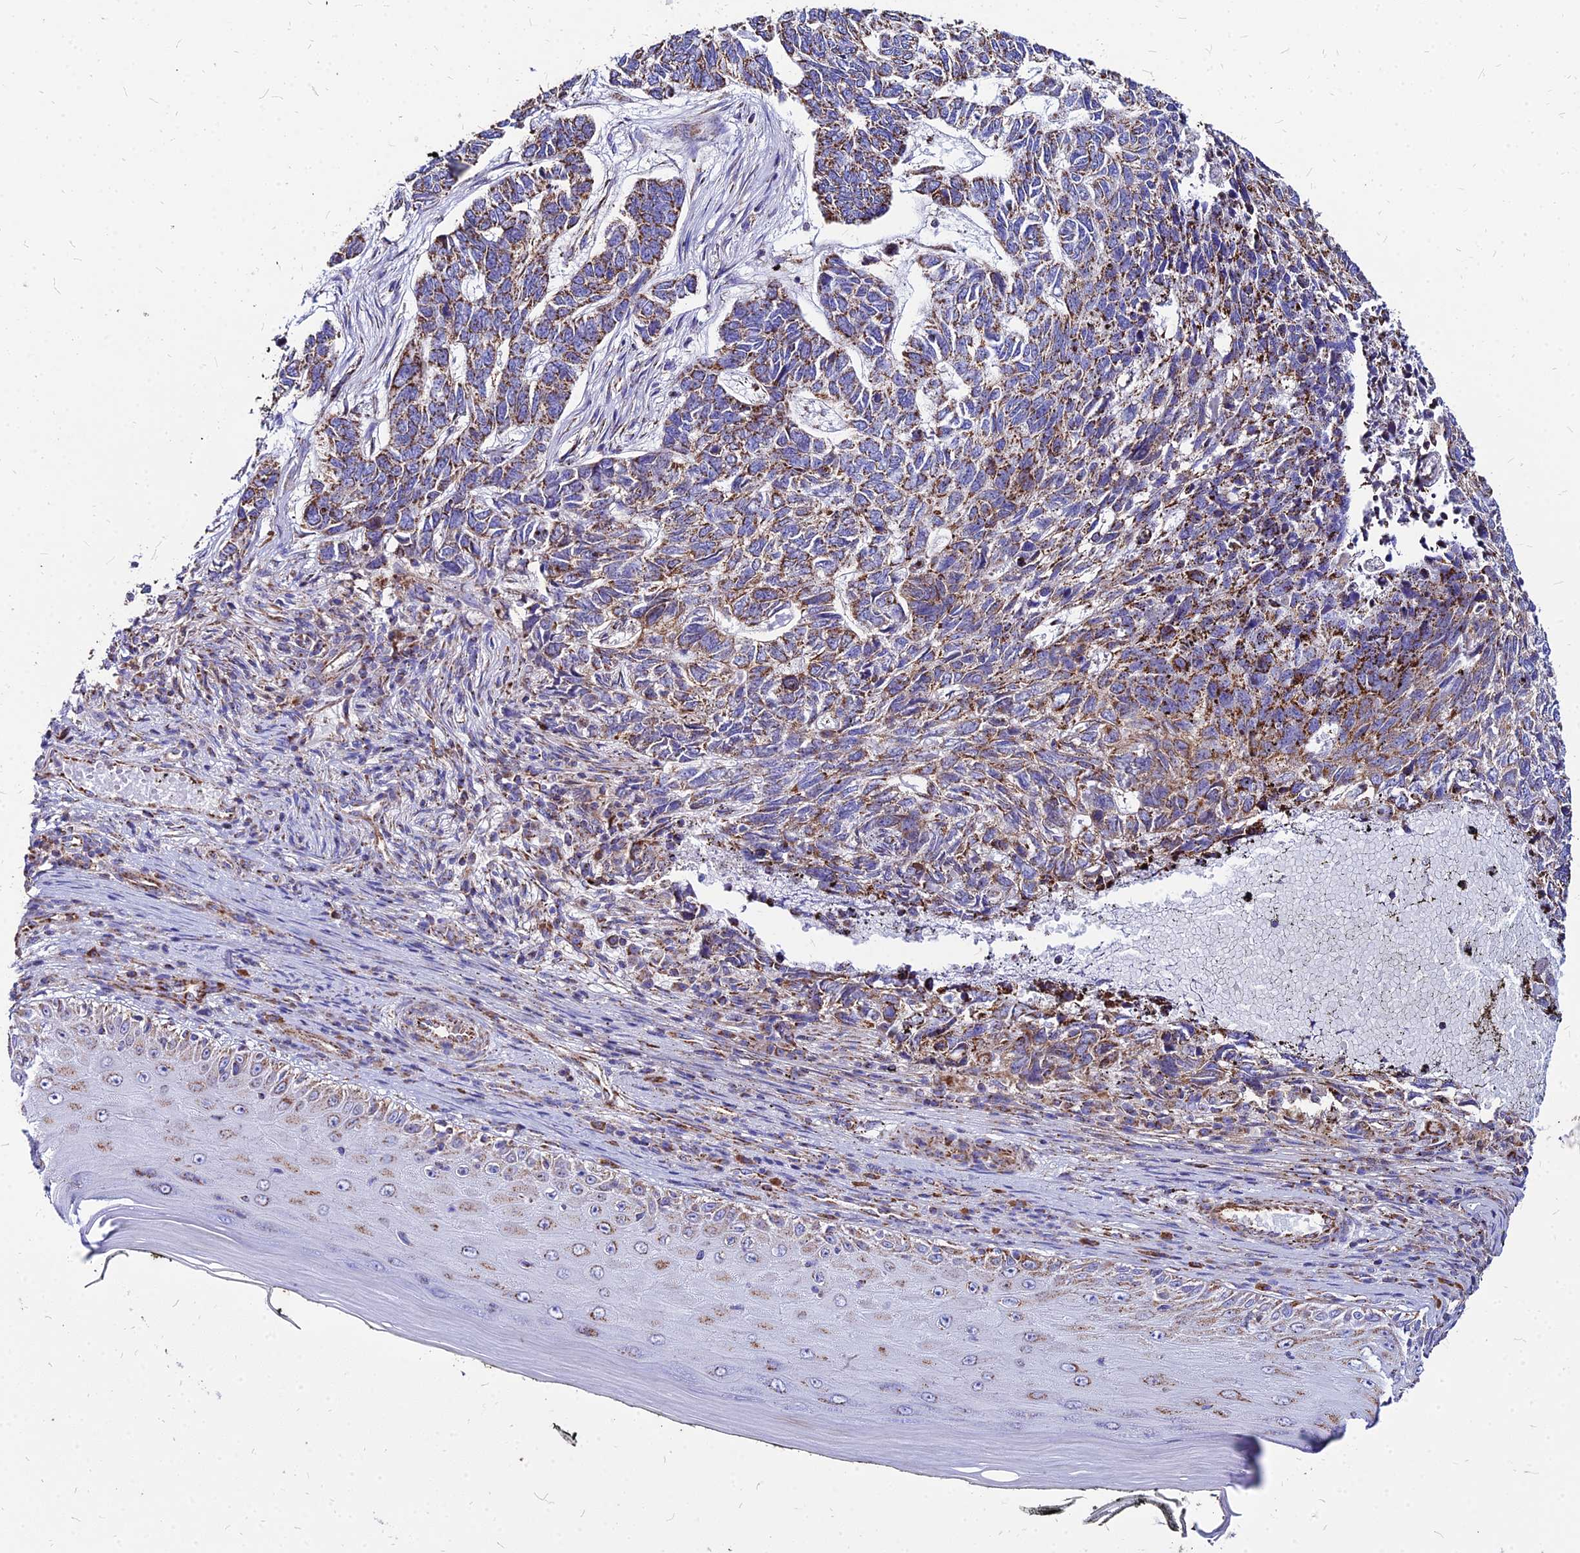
{"staining": {"intensity": "moderate", "quantity": ">75%", "location": "cytoplasmic/membranous"}, "tissue": "skin cancer", "cell_type": "Tumor cells", "image_type": "cancer", "snomed": [{"axis": "morphology", "description": "Basal cell carcinoma"}, {"axis": "topography", "description": "Skin"}], "caption": "A brown stain highlights moderate cytoplasmic/membranous staining of a protein in human basal cell carcinoma (skin) tumor cells.", "gene": "DLD", "patient": {"sex": "female", "age": 65}}